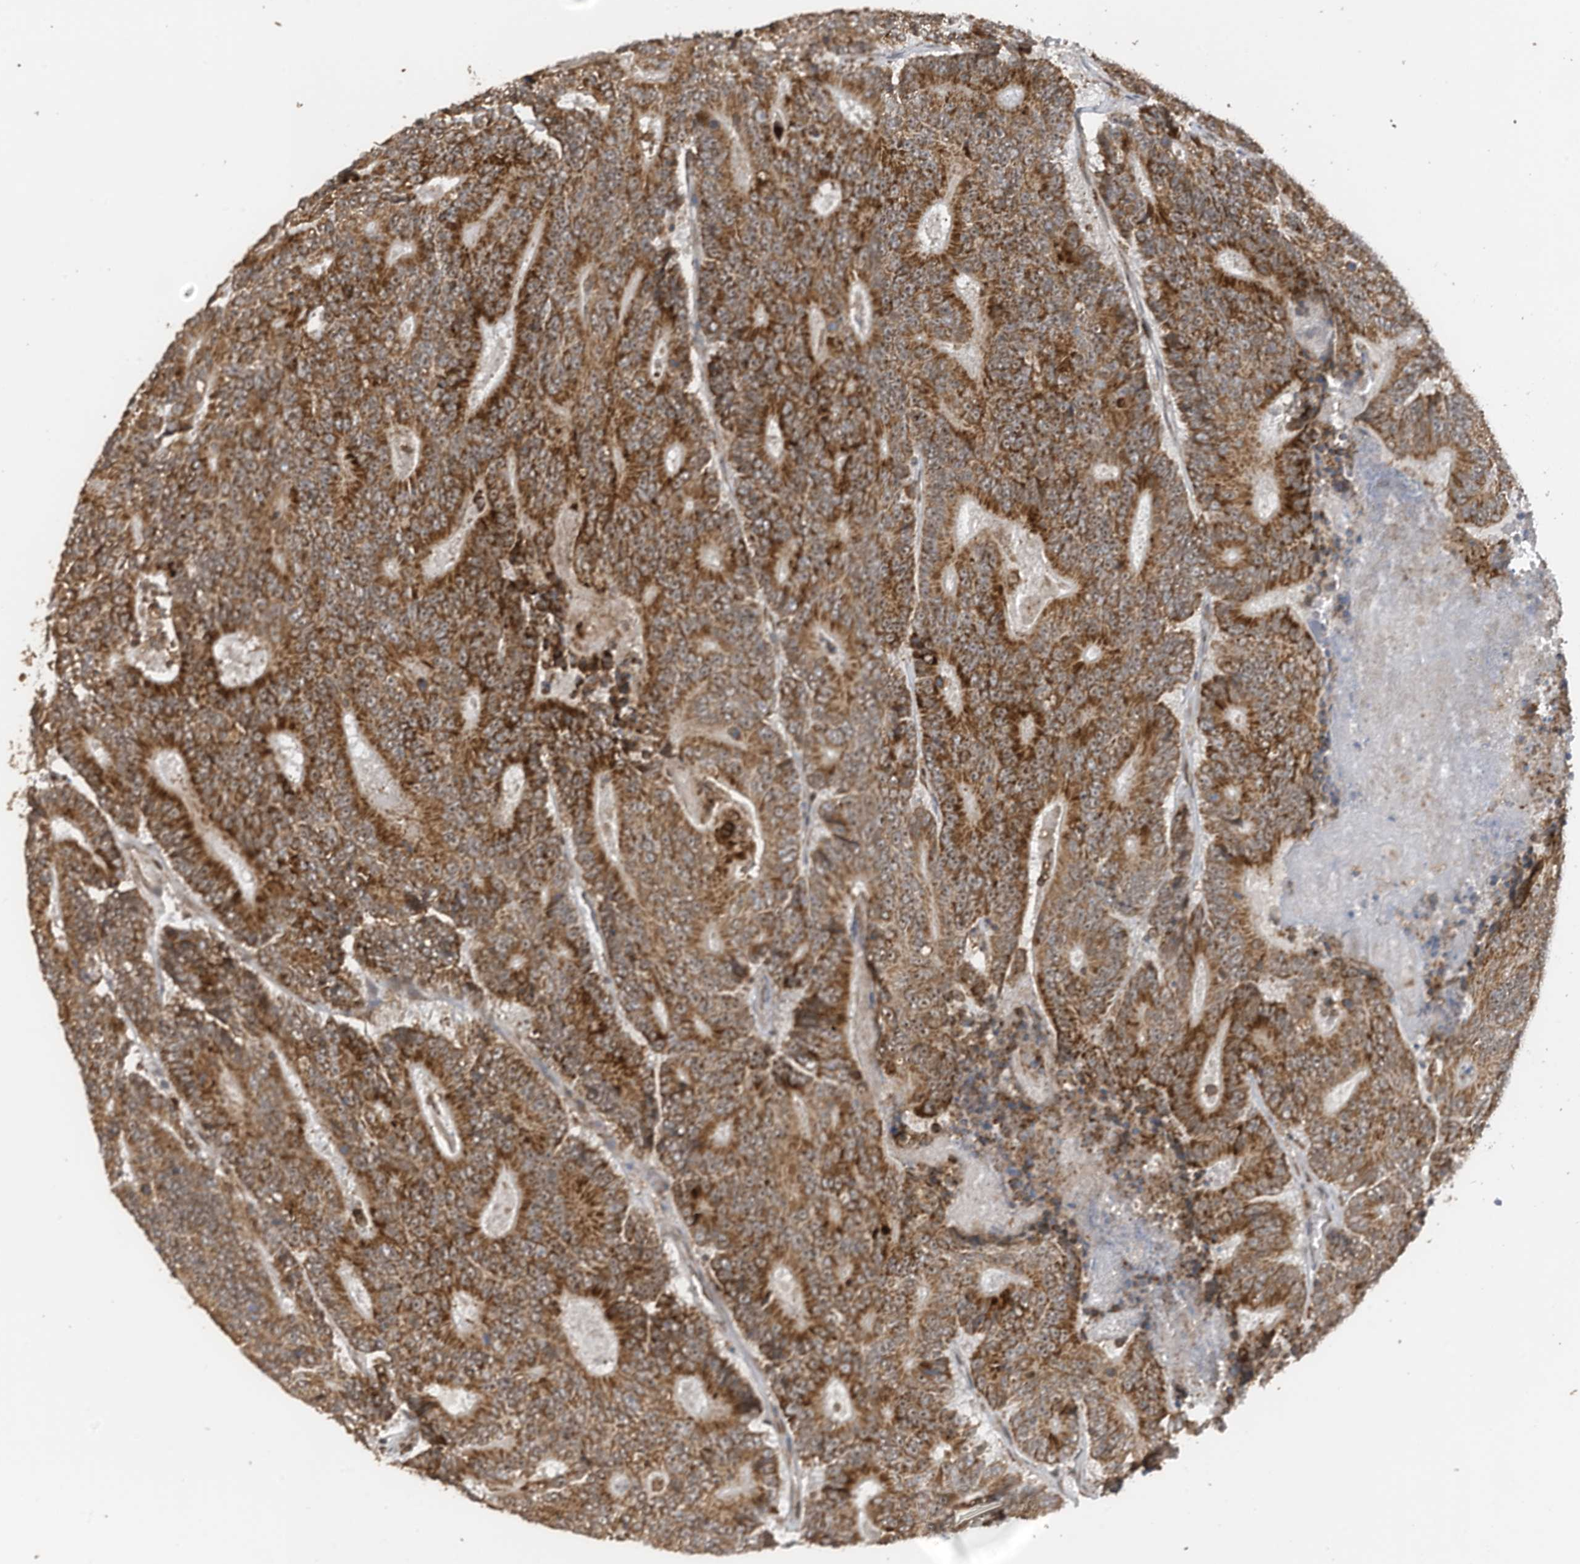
{"staining": {"intensity": "moderate", "quantity": ">75%", "location": "cytoplasmic/membranous,nuclear"}, "tissue": "colorectal cancer", "cell_type": "Tumor cells", "image_type": "cancer", "snomed": [{"axis": "morphology", "description": "Adenocarcinoma, NOS"}, {"axis": "topography", "description": "Colon"}], "caption": "A brown stain labels moderate cytoplasmic/membranous and nuclear expression of a protein in human colorectal cancer (adenocarcinoma) tumor cells. The staining is performed using DAB (3,3'-diaminobenzidine) brown chromogen to label protein expression. The nuclei are counter-stained blue using hematoxylin.", "gene": "ERLEC1", "patient": {"sex": "male", "age": 83}}